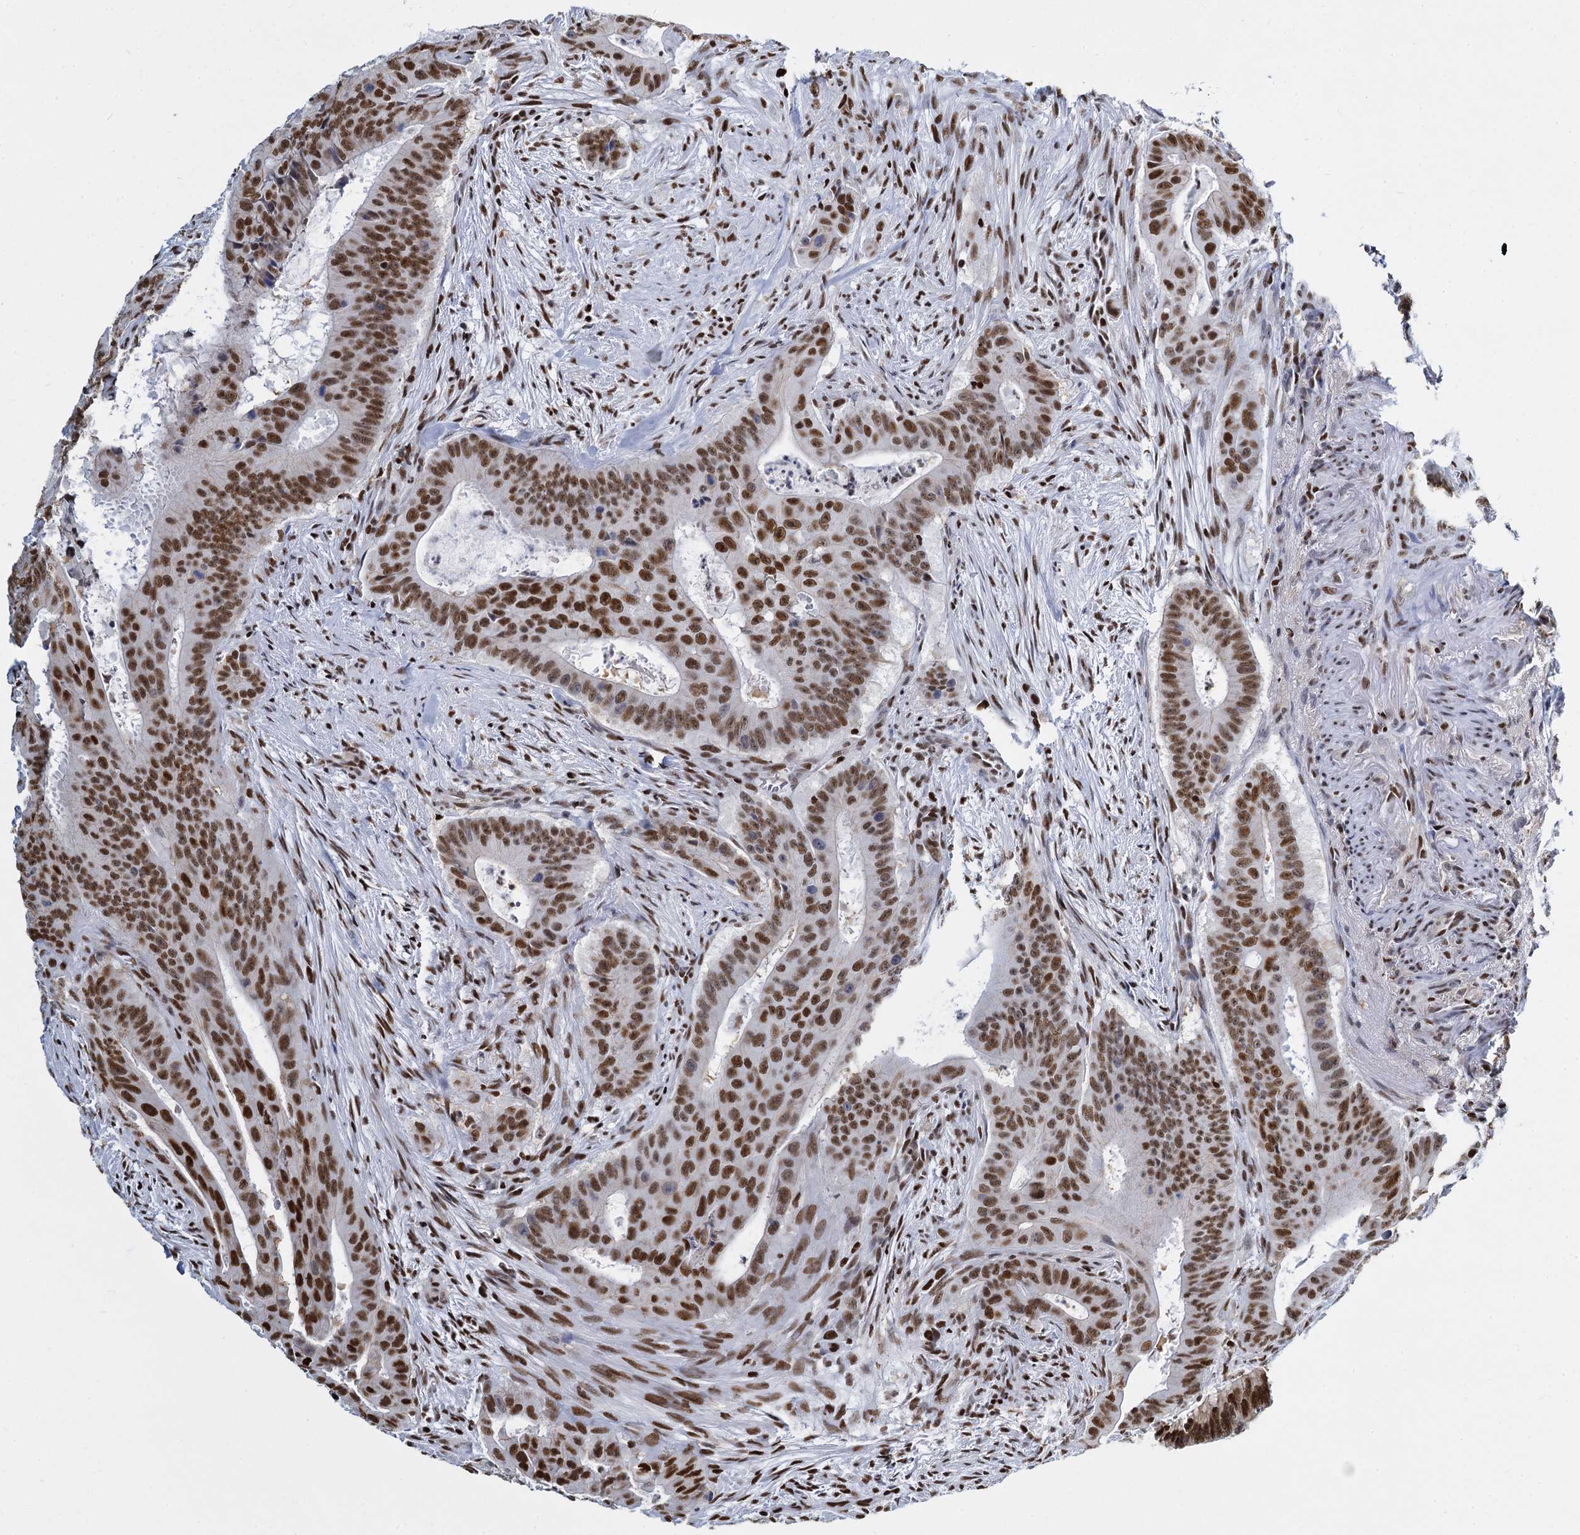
{"staining": {"intensity": "strong", "quantity": "25%-75%", "location": "nuclear"}, "tissue": "colorectal cancer", "cell_type": "Tumor cells", "image_type": "cancer", "snomed": [{"axis": "morphology", "description": "Adenocarcinoma, NOS"}, {"axis": "topography", "description": "Rectum"}], "caption": "Approximately 25%-75% of tumor cells in human adenocarcinoma (colorectal) demonstrate strong nuclear protein staining as visualized by brown immunohistochemical staining.", "gene": "DCPS", "patient": {"sex": "female", "age": 75}}